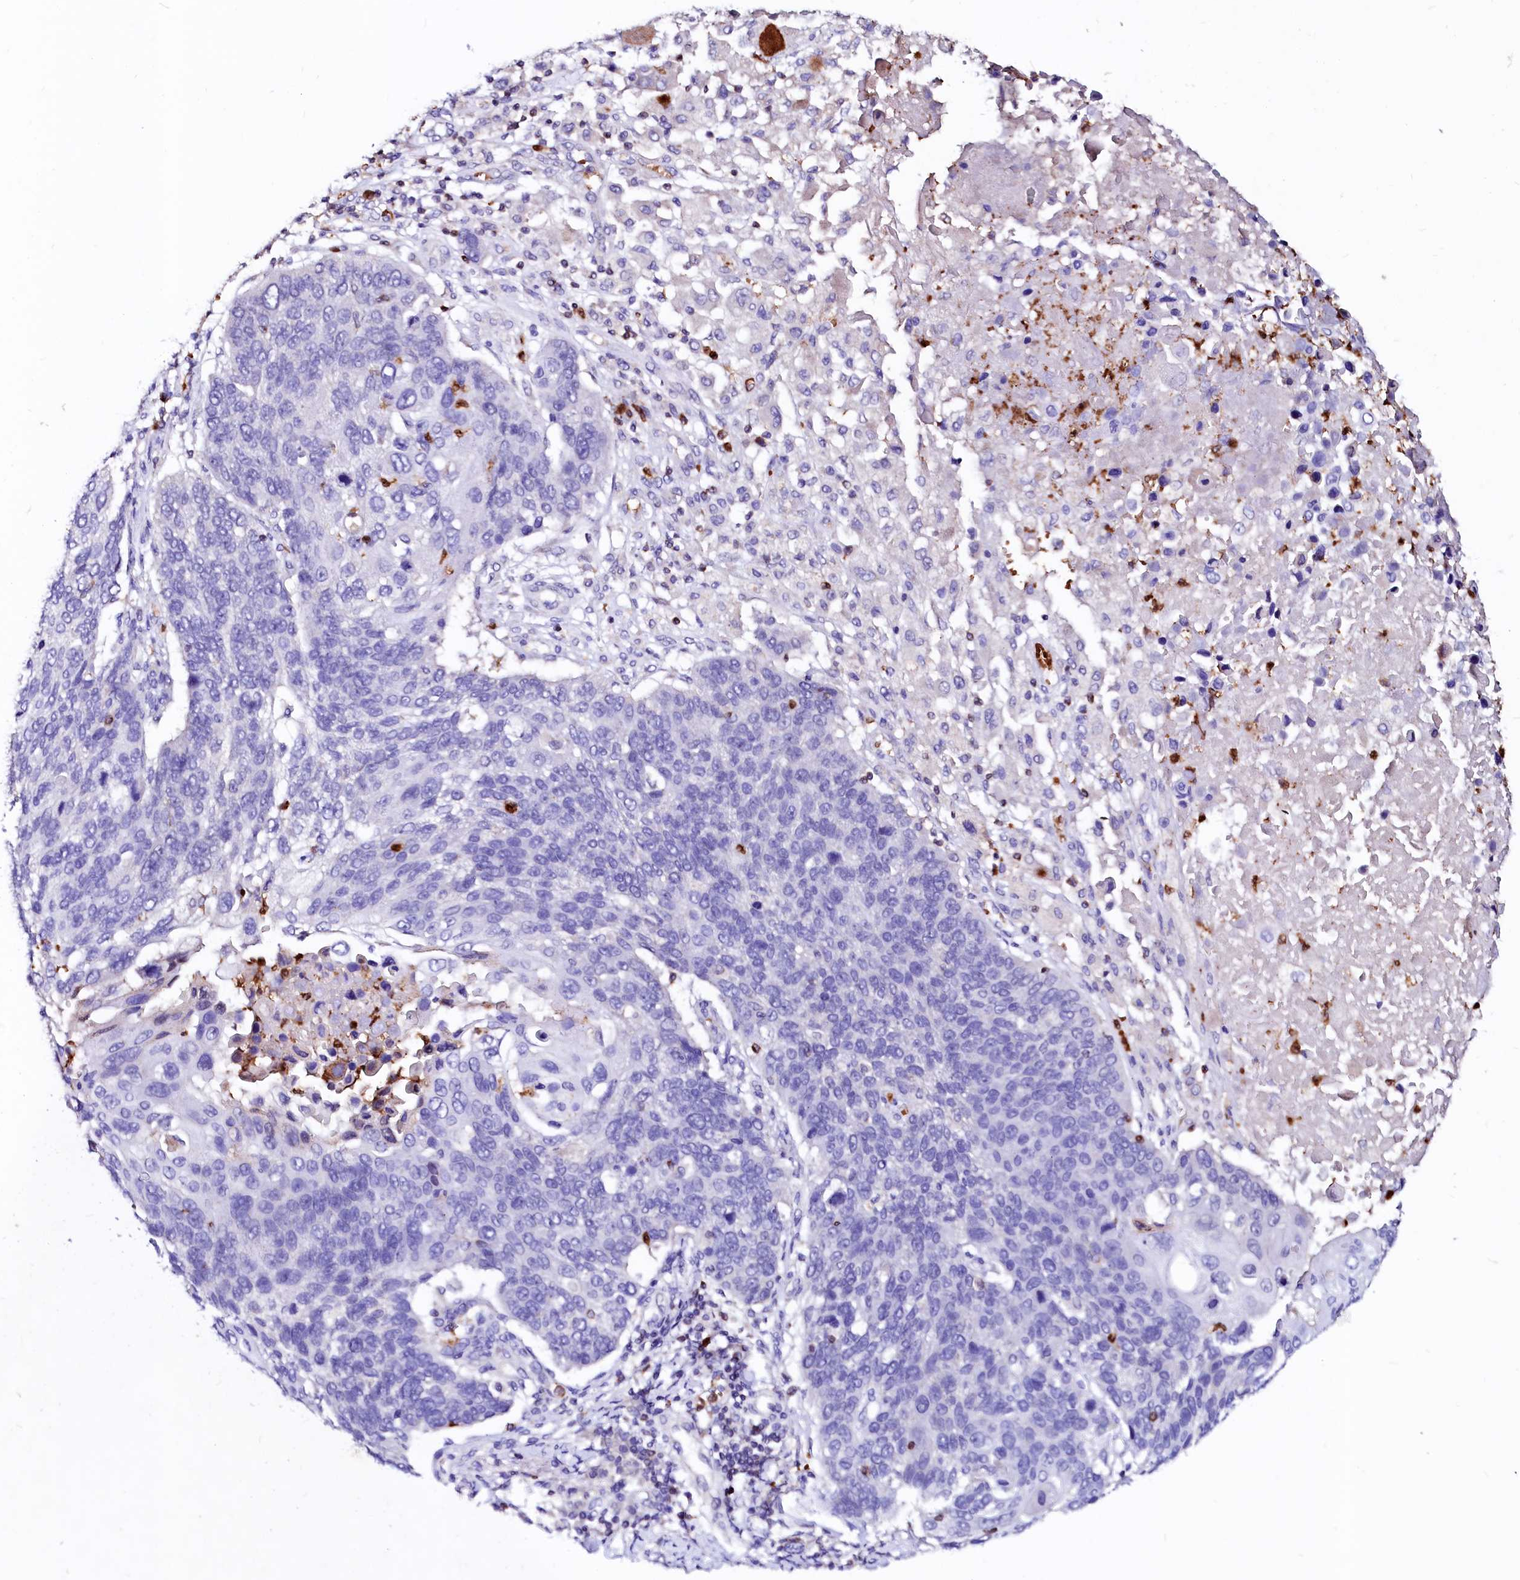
{"staining": {"intensity": "negative", "quantity": "none", "location": "none"}, "tissue": "lung cancer", "cell_type": "Tumor cells", "image_type": "cancer", "snomed": [{"axis": "morphology", "description": "Squamous cell carcinoma, NOS"}, {"axis": "topography", "description": "Lung"}], "caption": "A photomicrograph of human lung cancer (squamous cell carcinoma) is negative for staining in tumor cells.", "gene": "RAB27A", "patient": {"sex": "male", "age": 66}}